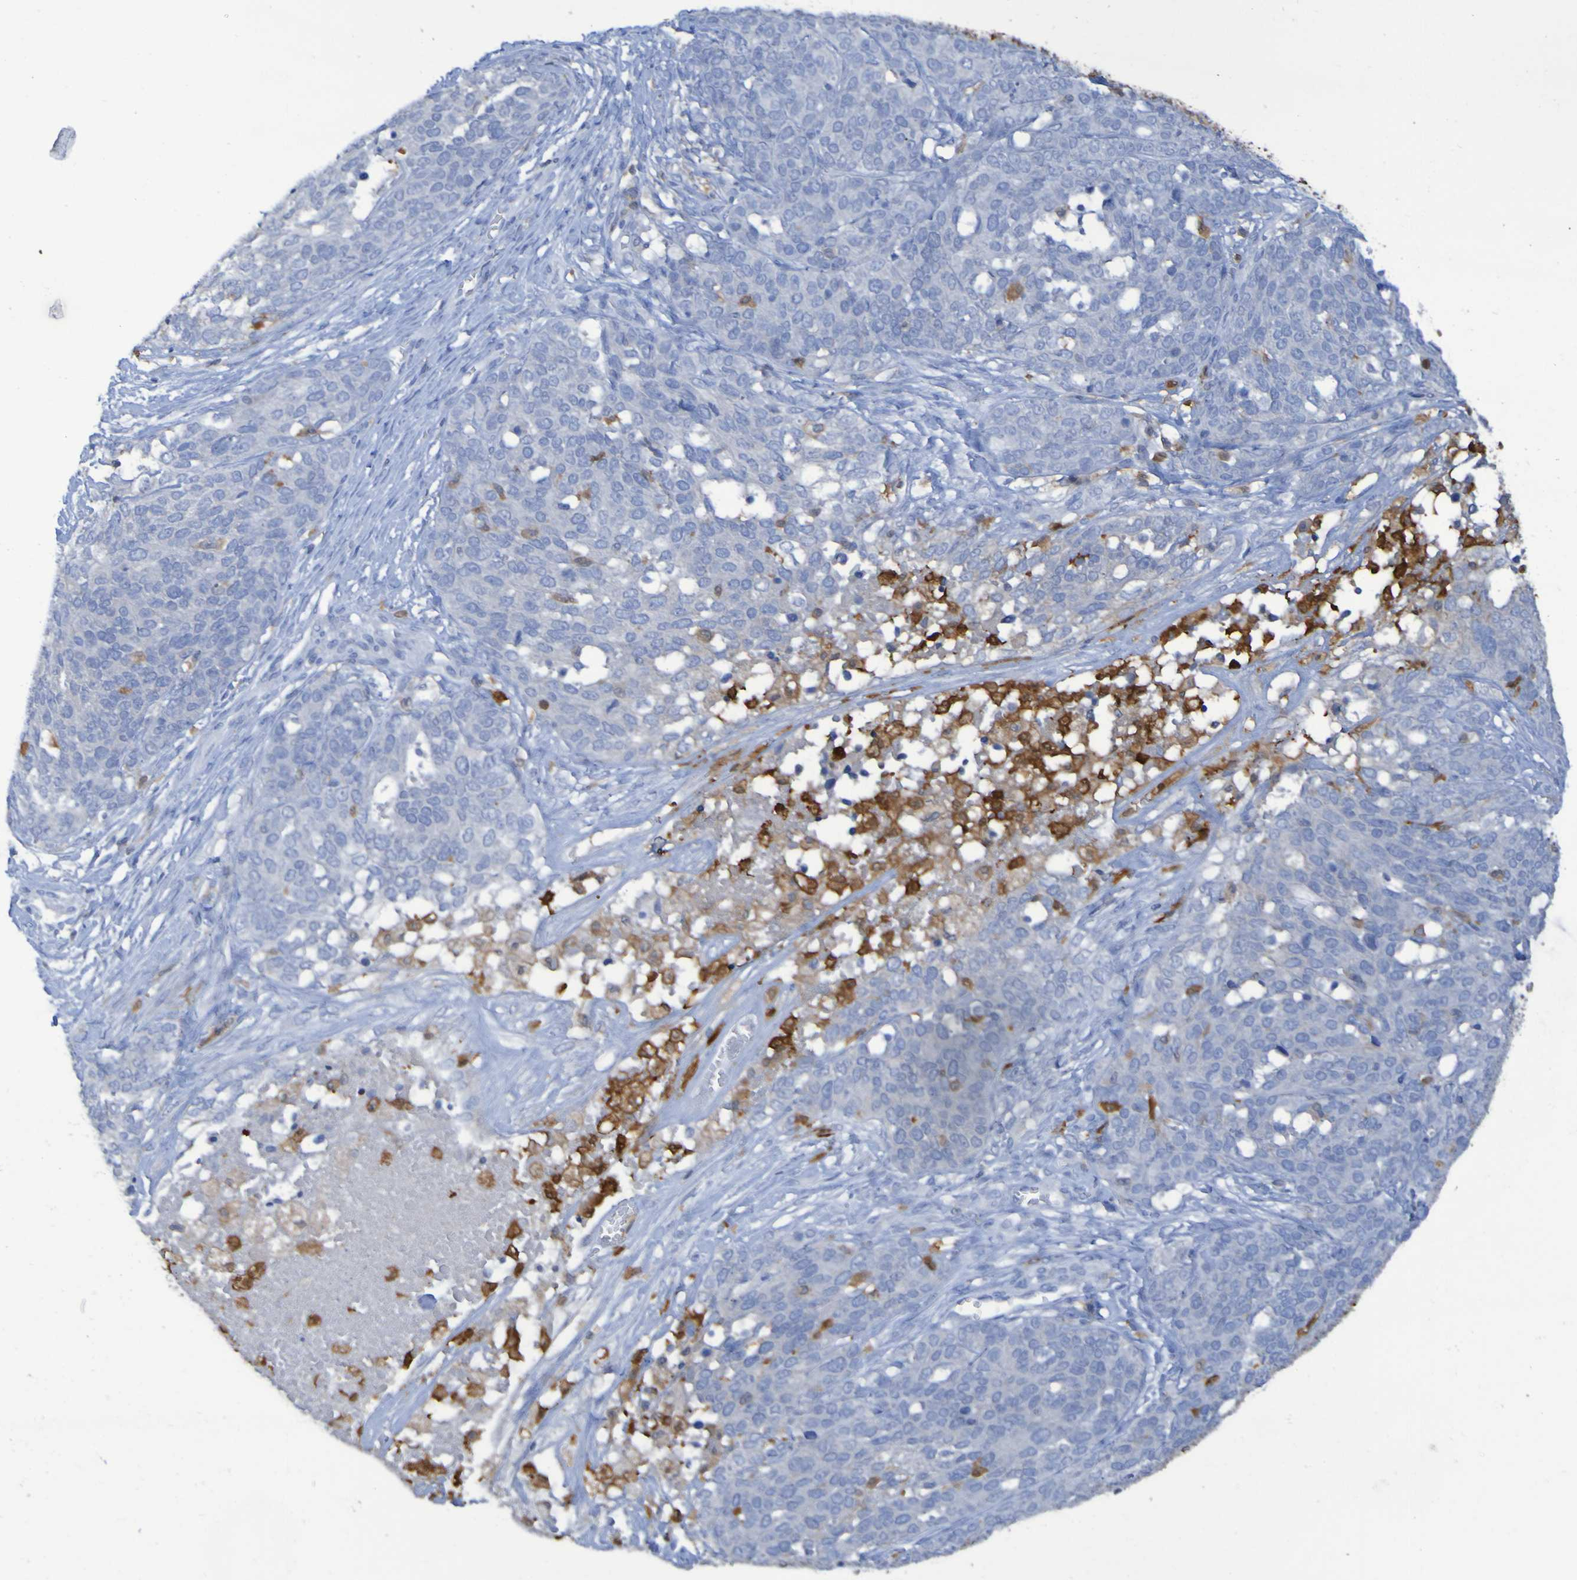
{"staining": {"intensity": "negative", "quantity": "none", "location": "none"}, "tissue": "ovarian cancer", "cell_type": "Tumor cells", "image_type": "cancer", "snomed": [{"axis": "morphology", "description": "Cystadenocarcinoma, serous, NOS"}, {"axis": "topography", "description": "Ovary"}], "caption": "DAB immunohistochemical staining of human ovarian serous cystadenocarcinoma exhibits no significant positivity in tumor cells.", "gene": "MPPE1", "patient": {"sex": "female", "age": 44}}